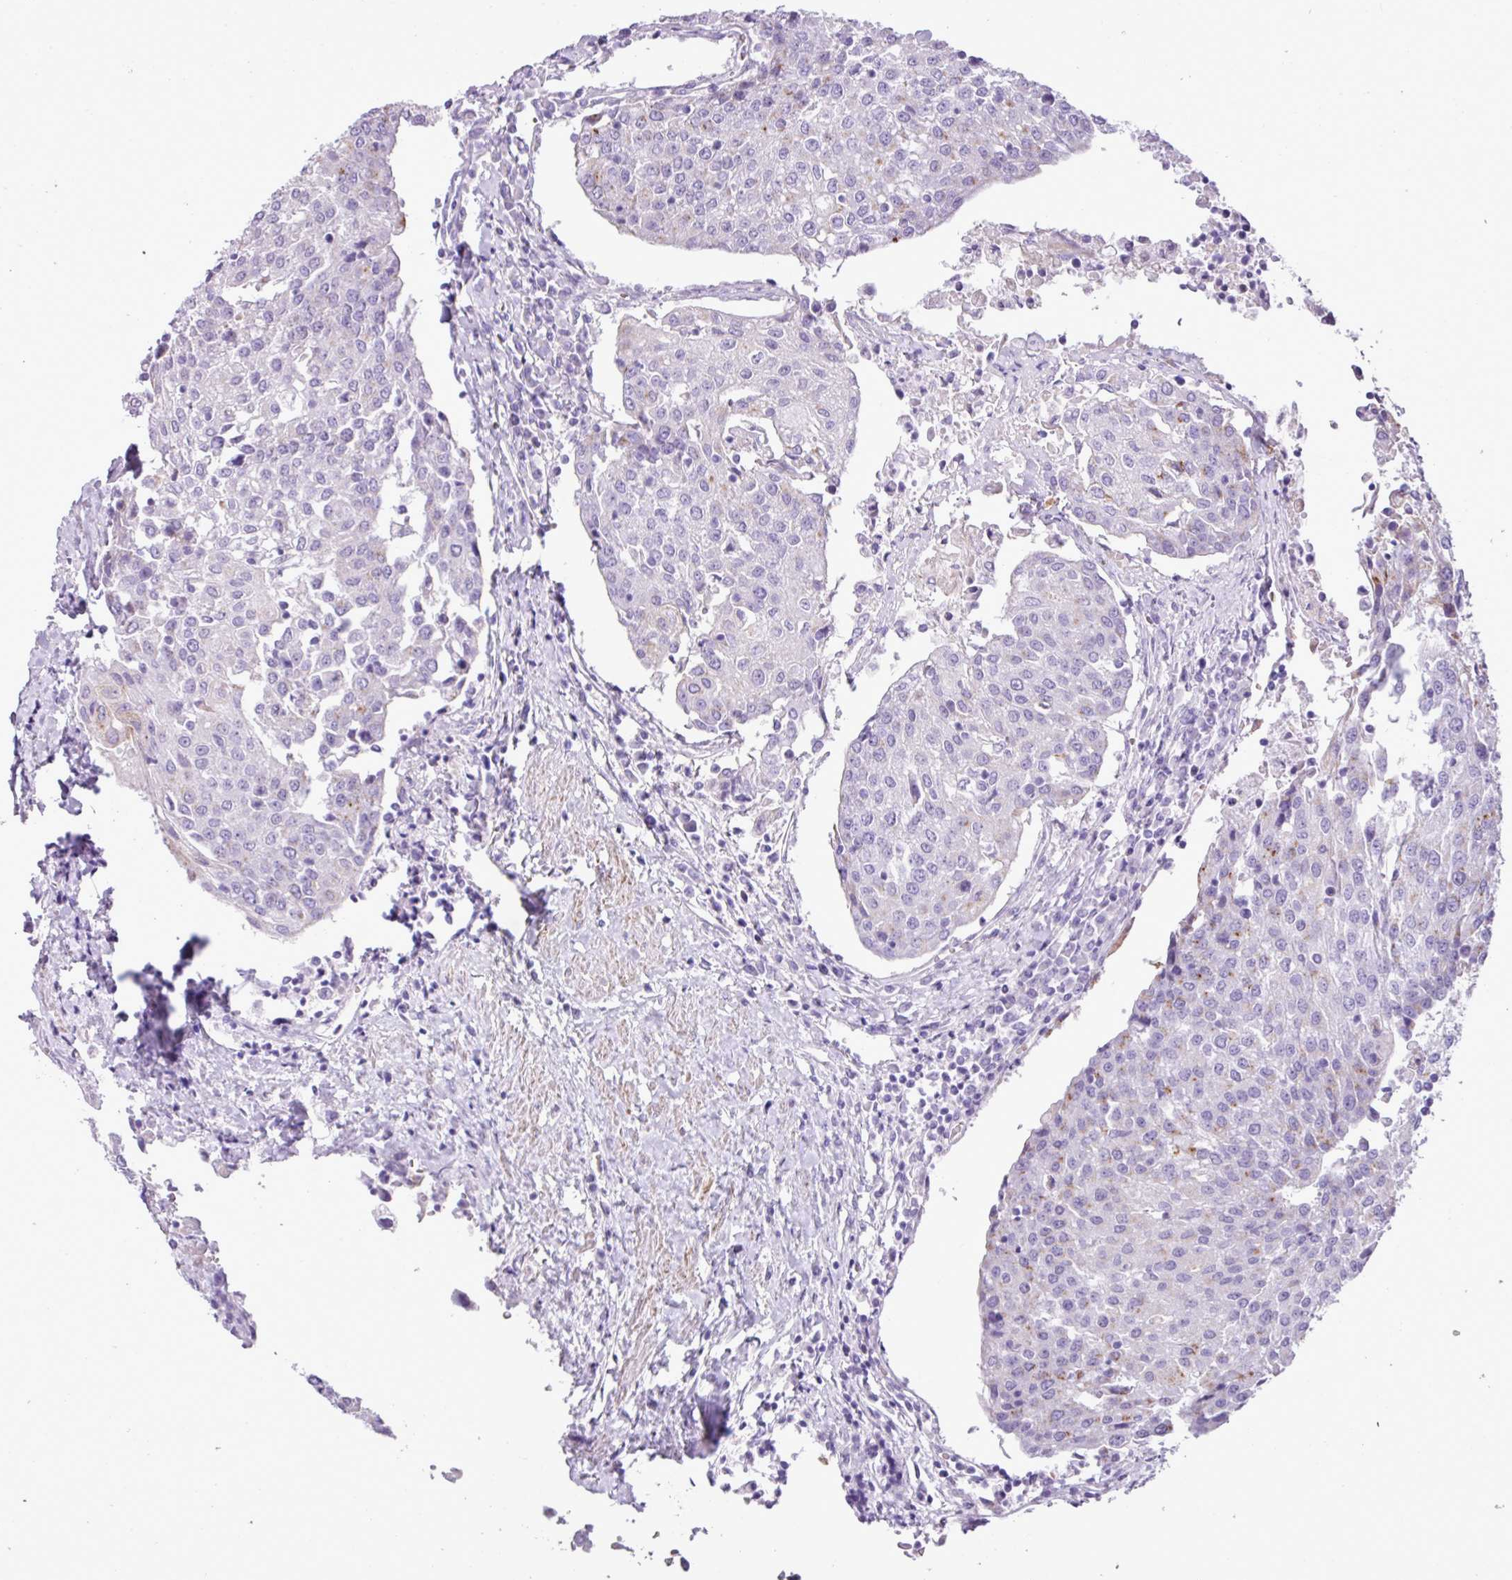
{"staining": {"intensity": "negative", "quantity": "none", "location": "none"}, "tissue": "urothelial cancer", "cell_type": "Tumor cells", "image_type": "cancer", "snomed": [{"axis": "morphology", "description": "Urothelial carcinoma, High grade"}, {"axis": "topography", "description": "Urinary bladder"}], "caption": "This histopathology image is of urothelial carcinoma (high-grade) stained with immunohistochemistry (IHC) to label a protein in brown with the nuclei are counter-stained blue. There is no staining in tumor cells. (Brightfield microscopy of DAB (3,3'-diaminobenzidine) immunohistochemistry at high magnification).", "gene": "ZSCAN5A", "patient": {"sex": "female", "age": 85}}